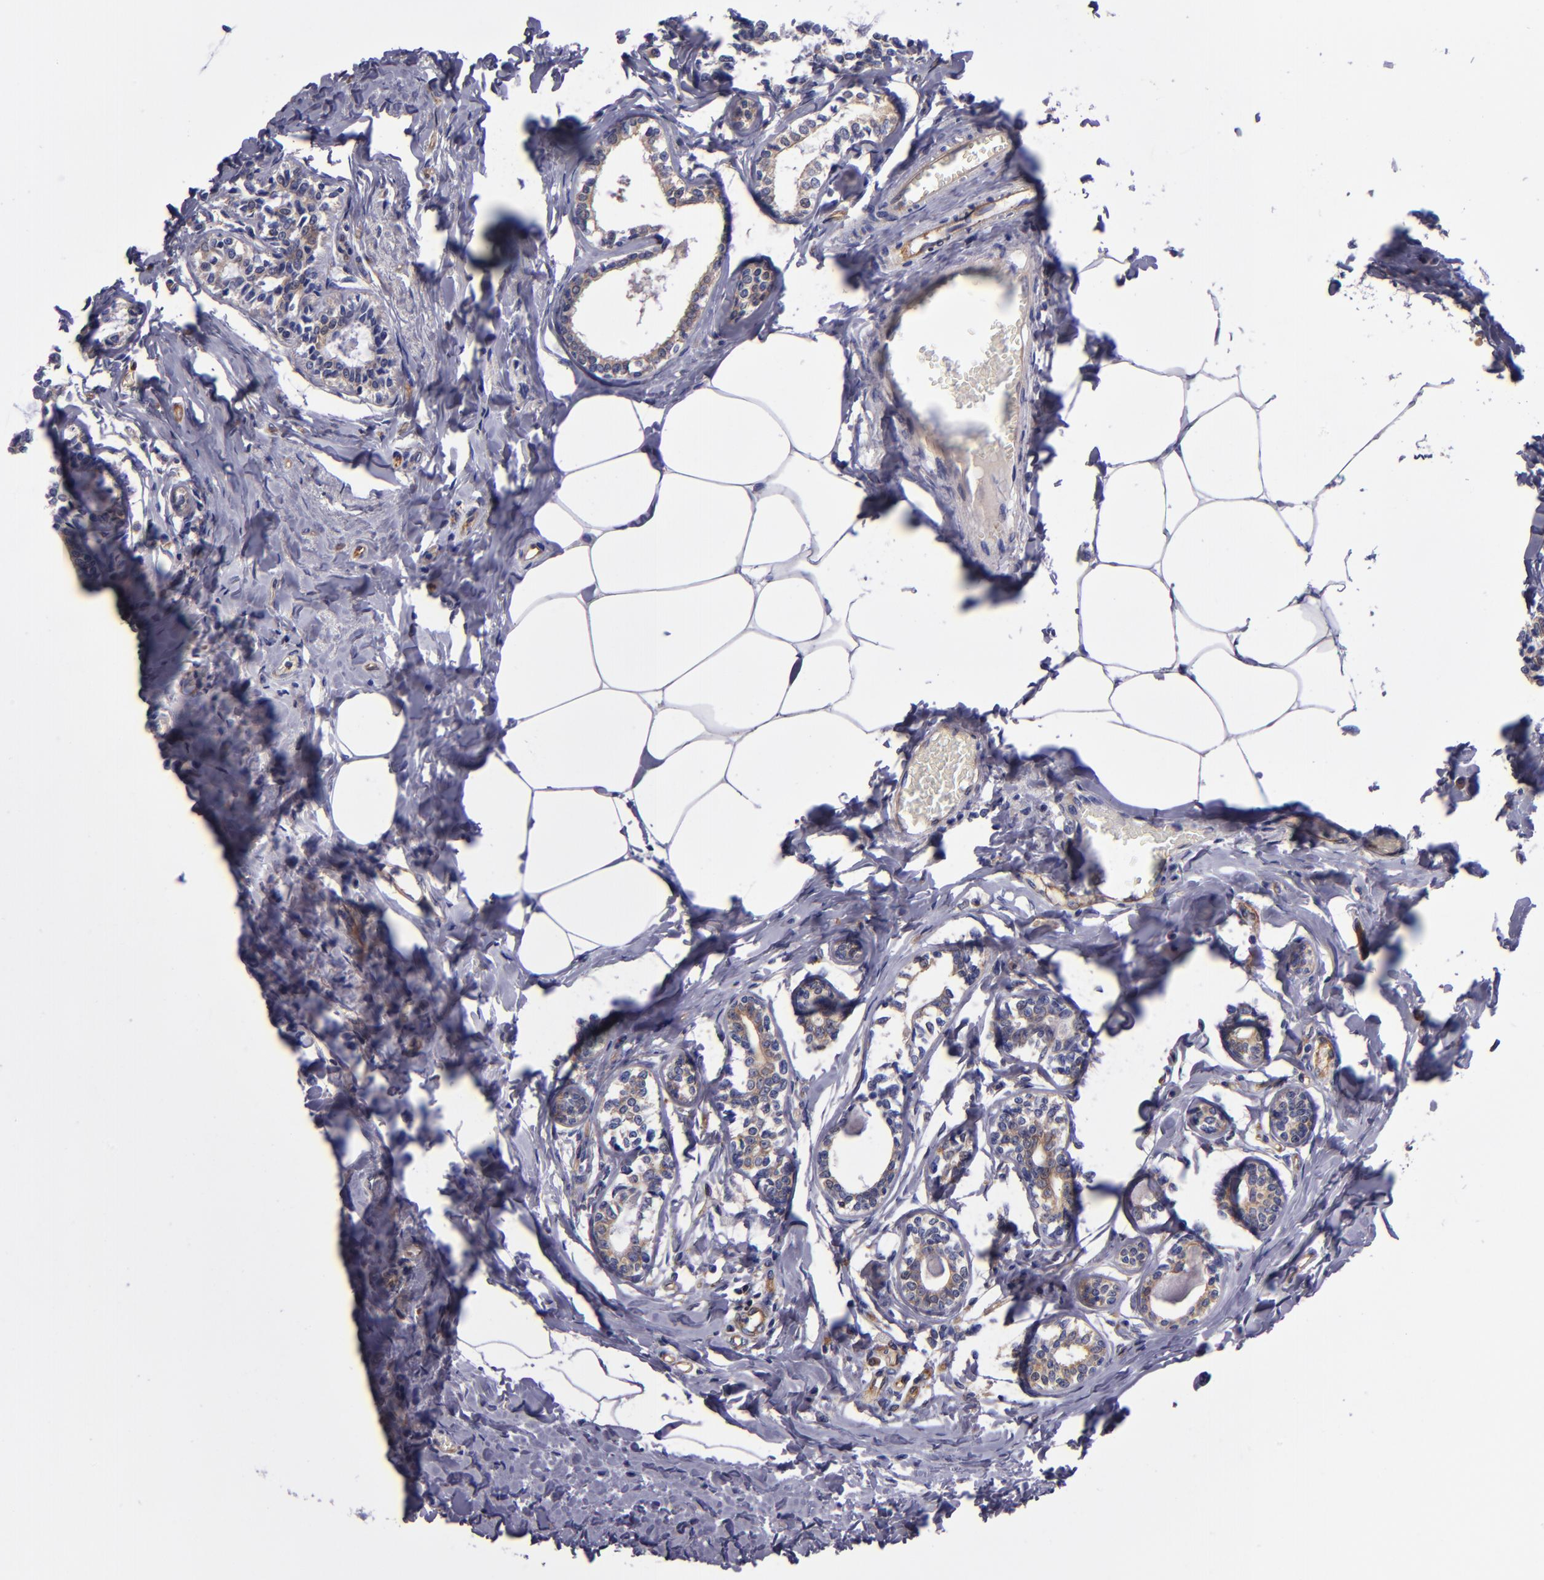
{"staining": {"intensity": "moderate", "quantity": ">75%", "location": "cytoplasmic/membranous"}, "tissue": "breast cancer", "cell_type": "Tumor cells", "image_type": "cancer", "snomed": [{"axis": "morphology", "description": "Lobular carcinoma"}, {"axis": "topography", "description": "Breast"}], "caption": "Brown immunohistochemical staining in human breast lobular carcinoma reveals moderate cytoplasmic/membranous expression in about >75% of tumor cells.", "gene": "CARS1", "patient": {"sex": "female", "age": 51}}